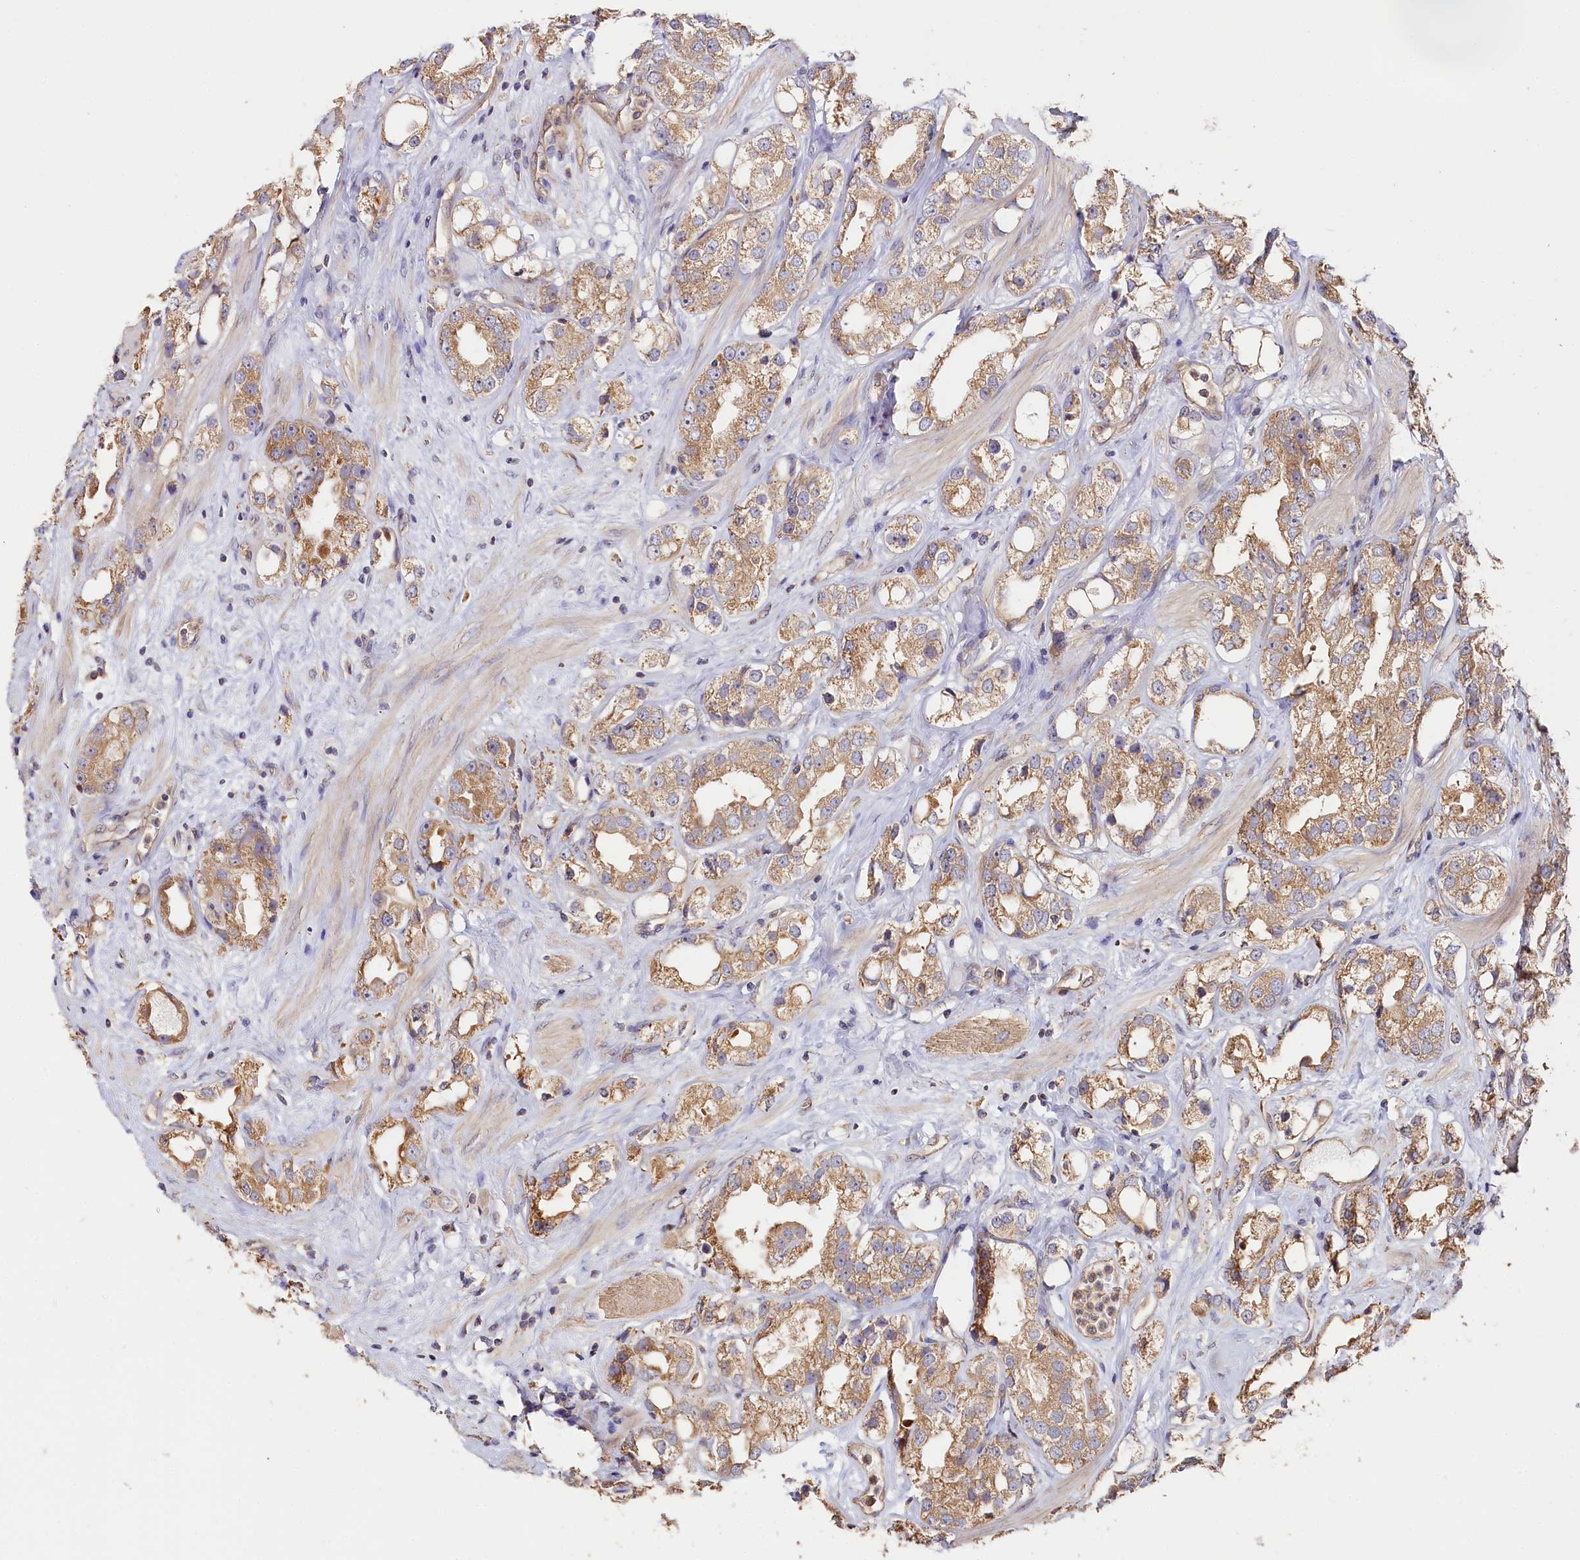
{"staining": {"intensity": "moderate", "quantity": ">75%", "location": "cytoplasmic/membranous"}, "tissue": "prostate cancer", "cell_type": "Tumor cells", "image_type": "cancer", "snomed": [{"axis": "morphology", "description": "Adenocarcinoma, NOS"}, {"axis": "topography", "description": "Prostate"}], "caption": "A photomicrograph of prostate cancer stained for a protein shows moderate cytoplasmic/membranous brown staining in tumor cells.", "gene": "KATNB1", "patient": {"sex": "male", "age": 79}}